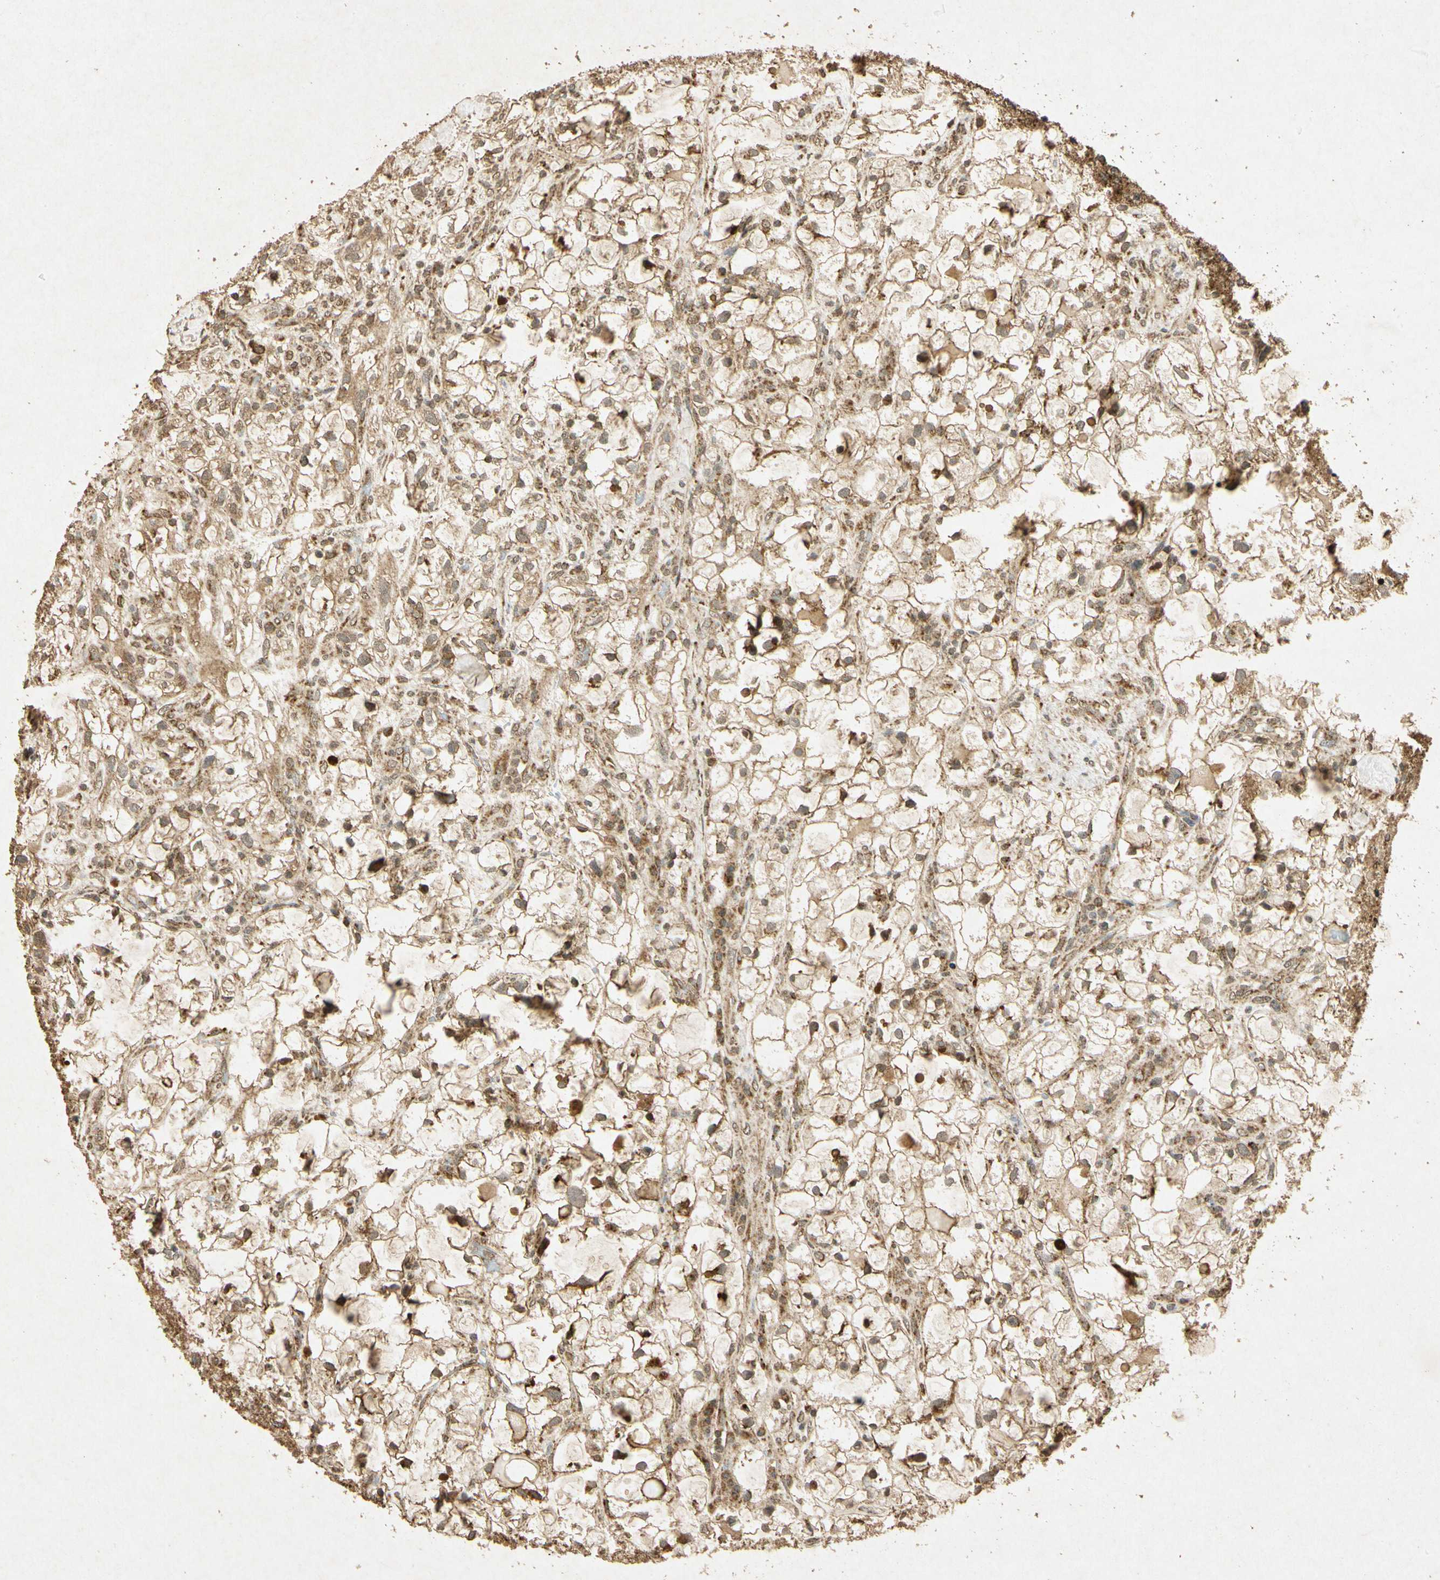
{"staining": {"intensity": "moderate", "quantity": ">75%", "location": "cytoplasmic/membranous"}, "tissue": "renal cancer", "cell_type": "Tumor cells", "image_type": "cancer", "snomed": [{"axis": "morphology", "description": "Adenocarcinoma, NOS"}, {"axis": "topography", "description": "Kidney"}], "caption": "Moderate cytoplasmic/membranous staining for a protein is present in about >75% of tumor cells of adenocarcinoma (renal) using immunohistochemistry.", "gene": "PRDX3", "patient": {"sex": "female", "age": 60}}